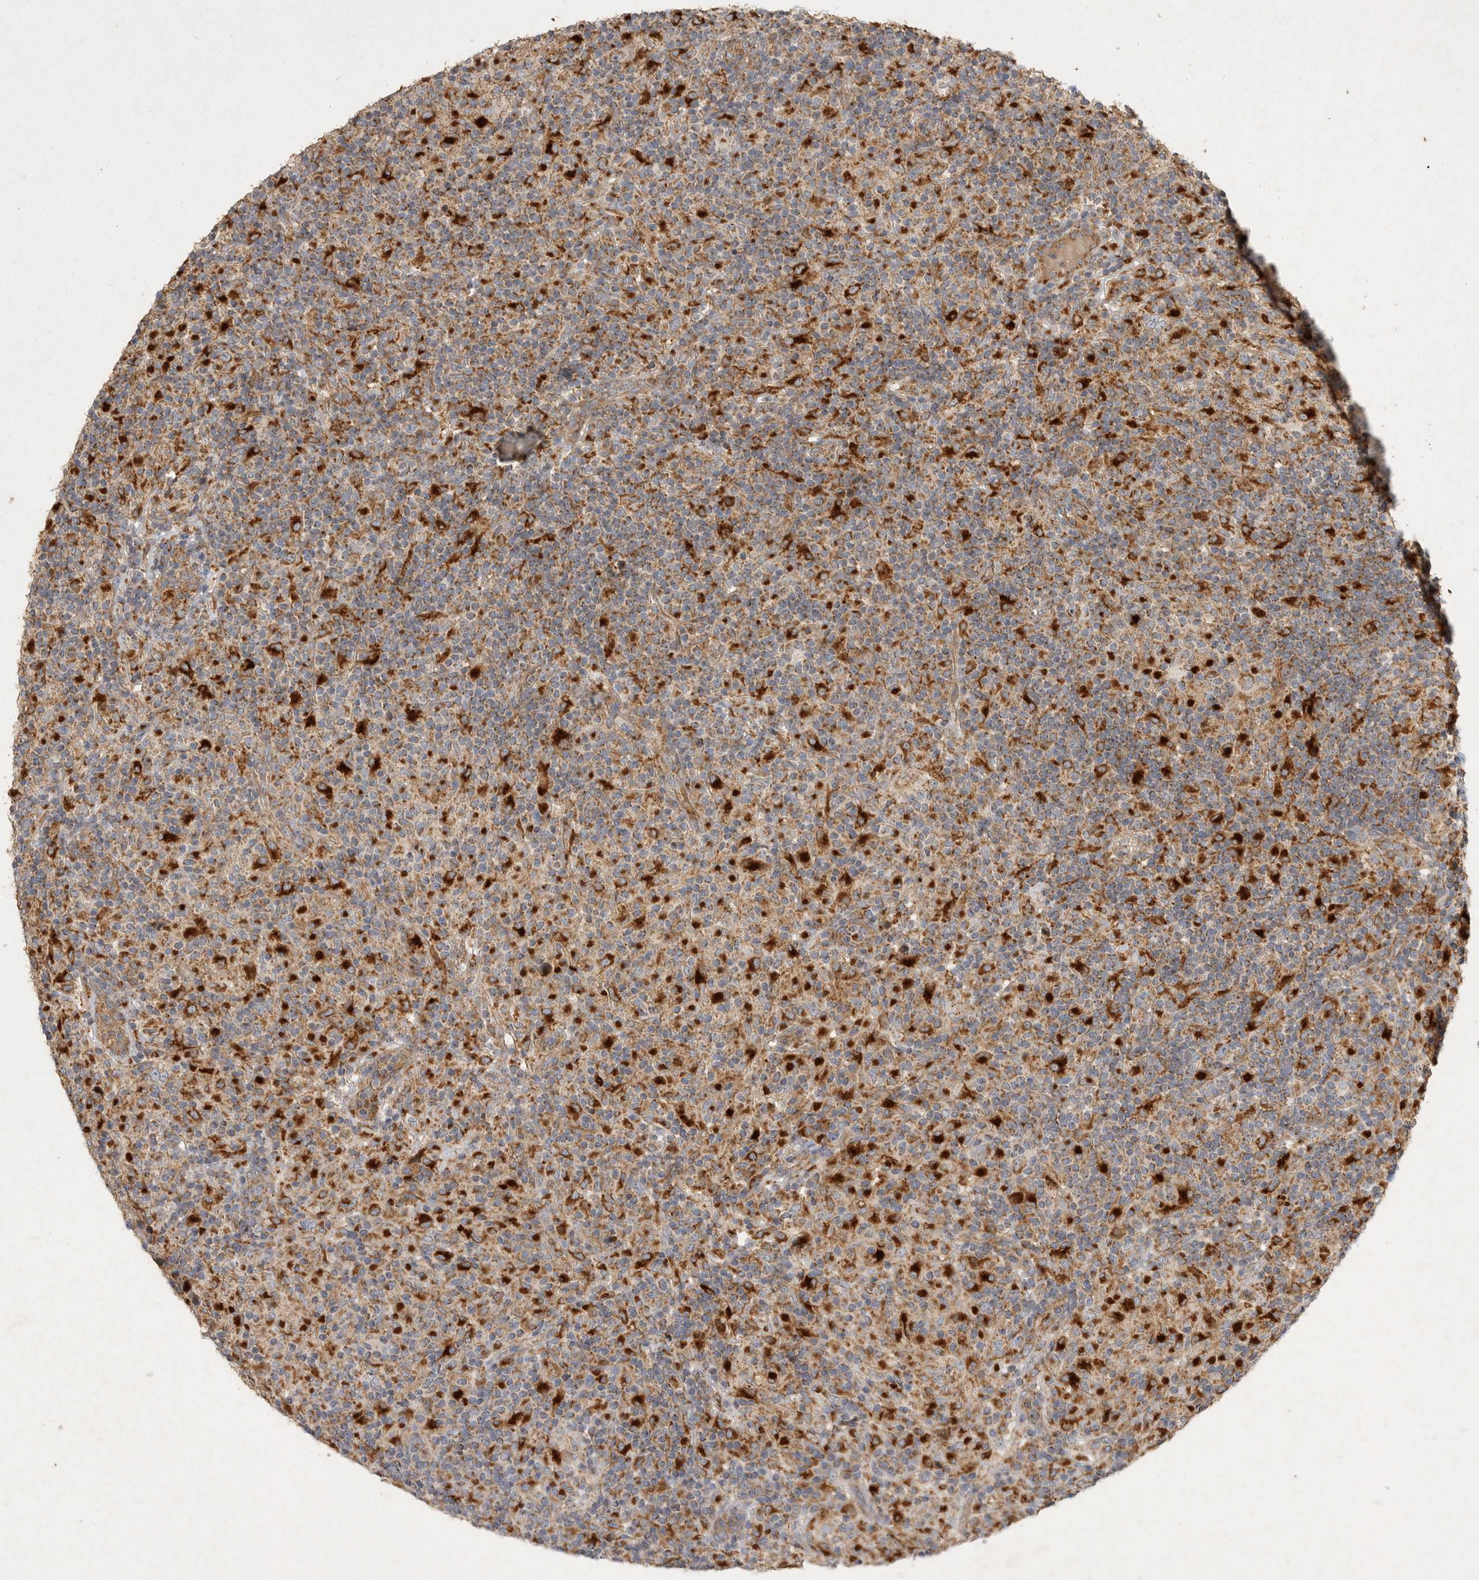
{"staining": {"intensity": "moderate", "quantity": ">75%", "location": "cytoplasmic/membranous"}, "tissue": "lymphoma", "cell_type": "Tumor cells", "image_type": "cancer", "snomed": [{"axis": "morphology", "description": "Hodgkin's disease, NOS"}, {"axis": "topography", "description": "Lymph node"}], "caption": "DAB immunohistochemical staining of human lymphoma shows moderate cytoplasmic/membranous protein expression in about >75% of tumor cells.", "gene": "MRPL41", "patient": {"sex": "male", "age": 70}}